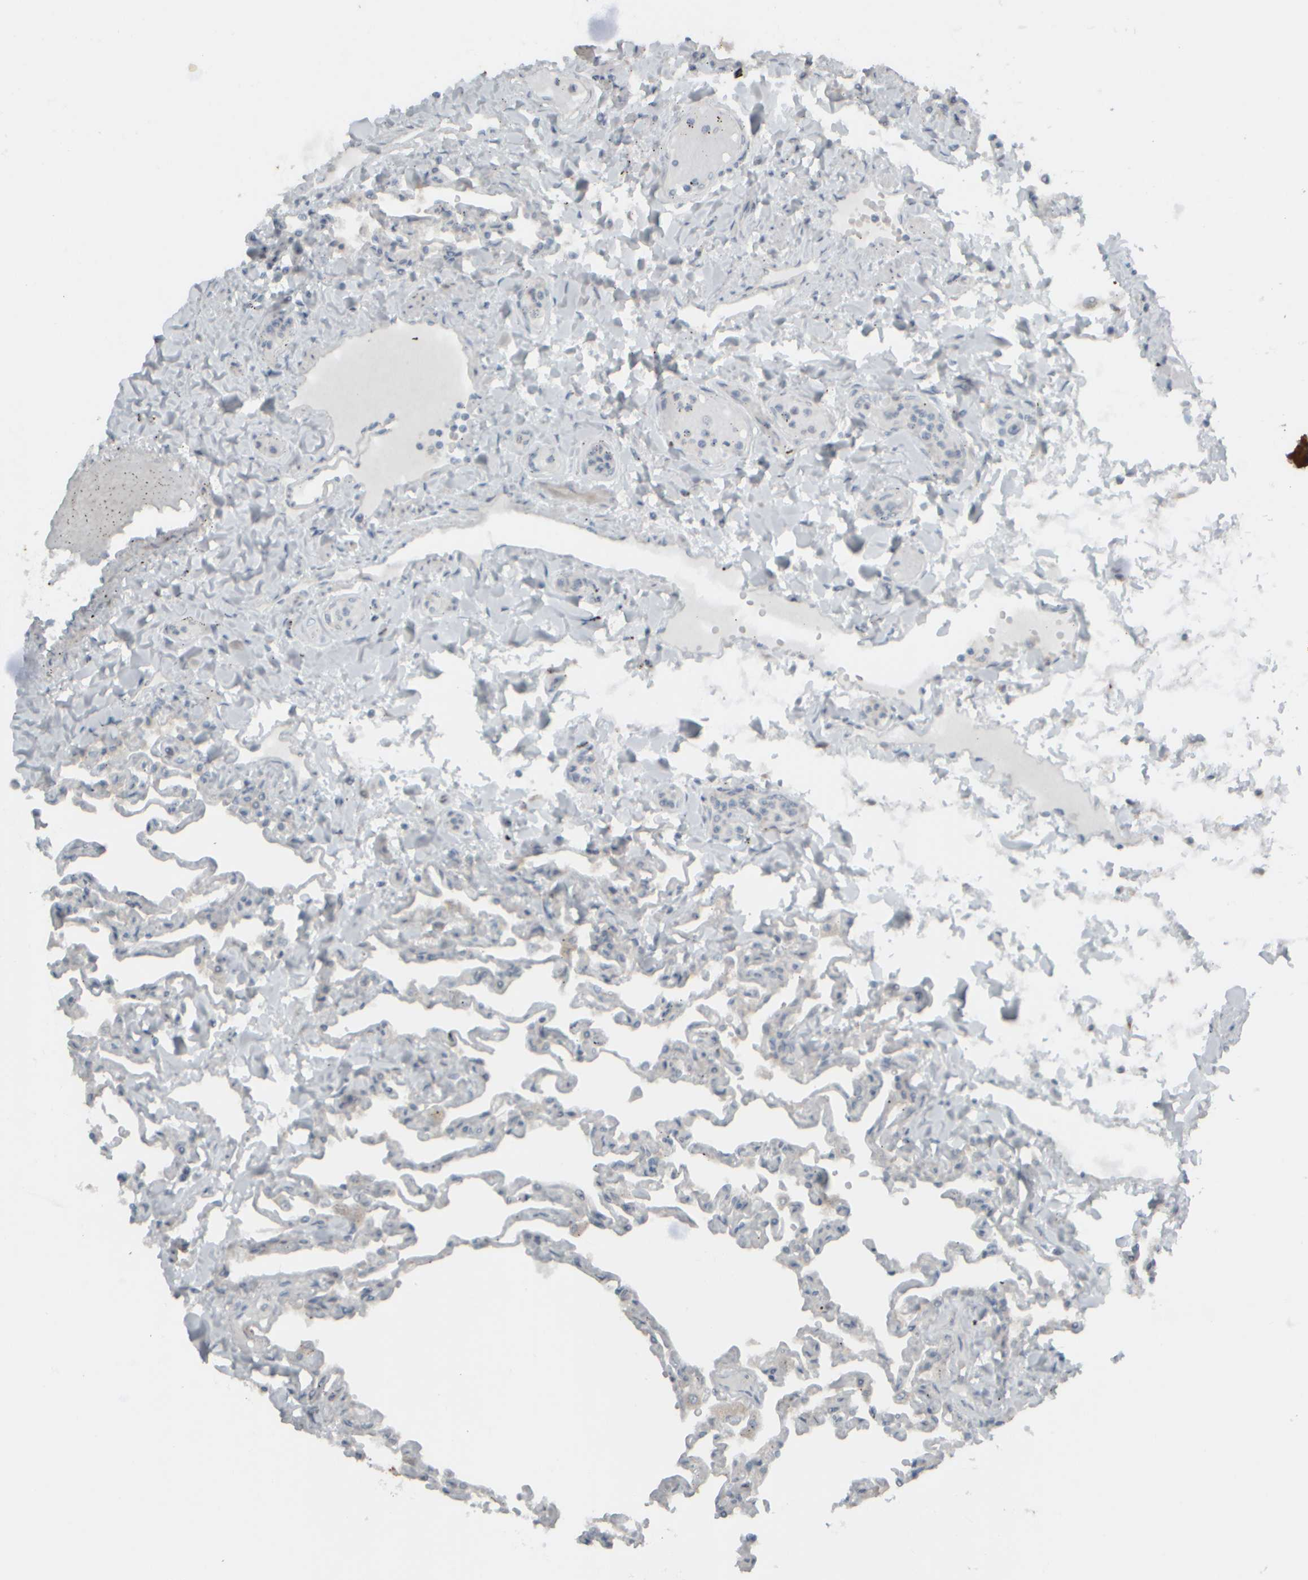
{"staining": {"intensity": "negative", "quantity": "none", "location": "none"}, "tissue": "lung", "cell_type": "Alveolar cells", "image_type": "normal", "snomed": [{"axis": "morphology", "description": "Normal tissue, NOS"}, {"axis": "topography", "description": "Lung"}], "caption": "High power microscopy photomicrograph of an immunohistochemistry (IHC) image of unremarkable lung, revealing no significant expression in alveolar cells.", "gene": "HGS", "patient": {"sex": "male", "age": 21}}